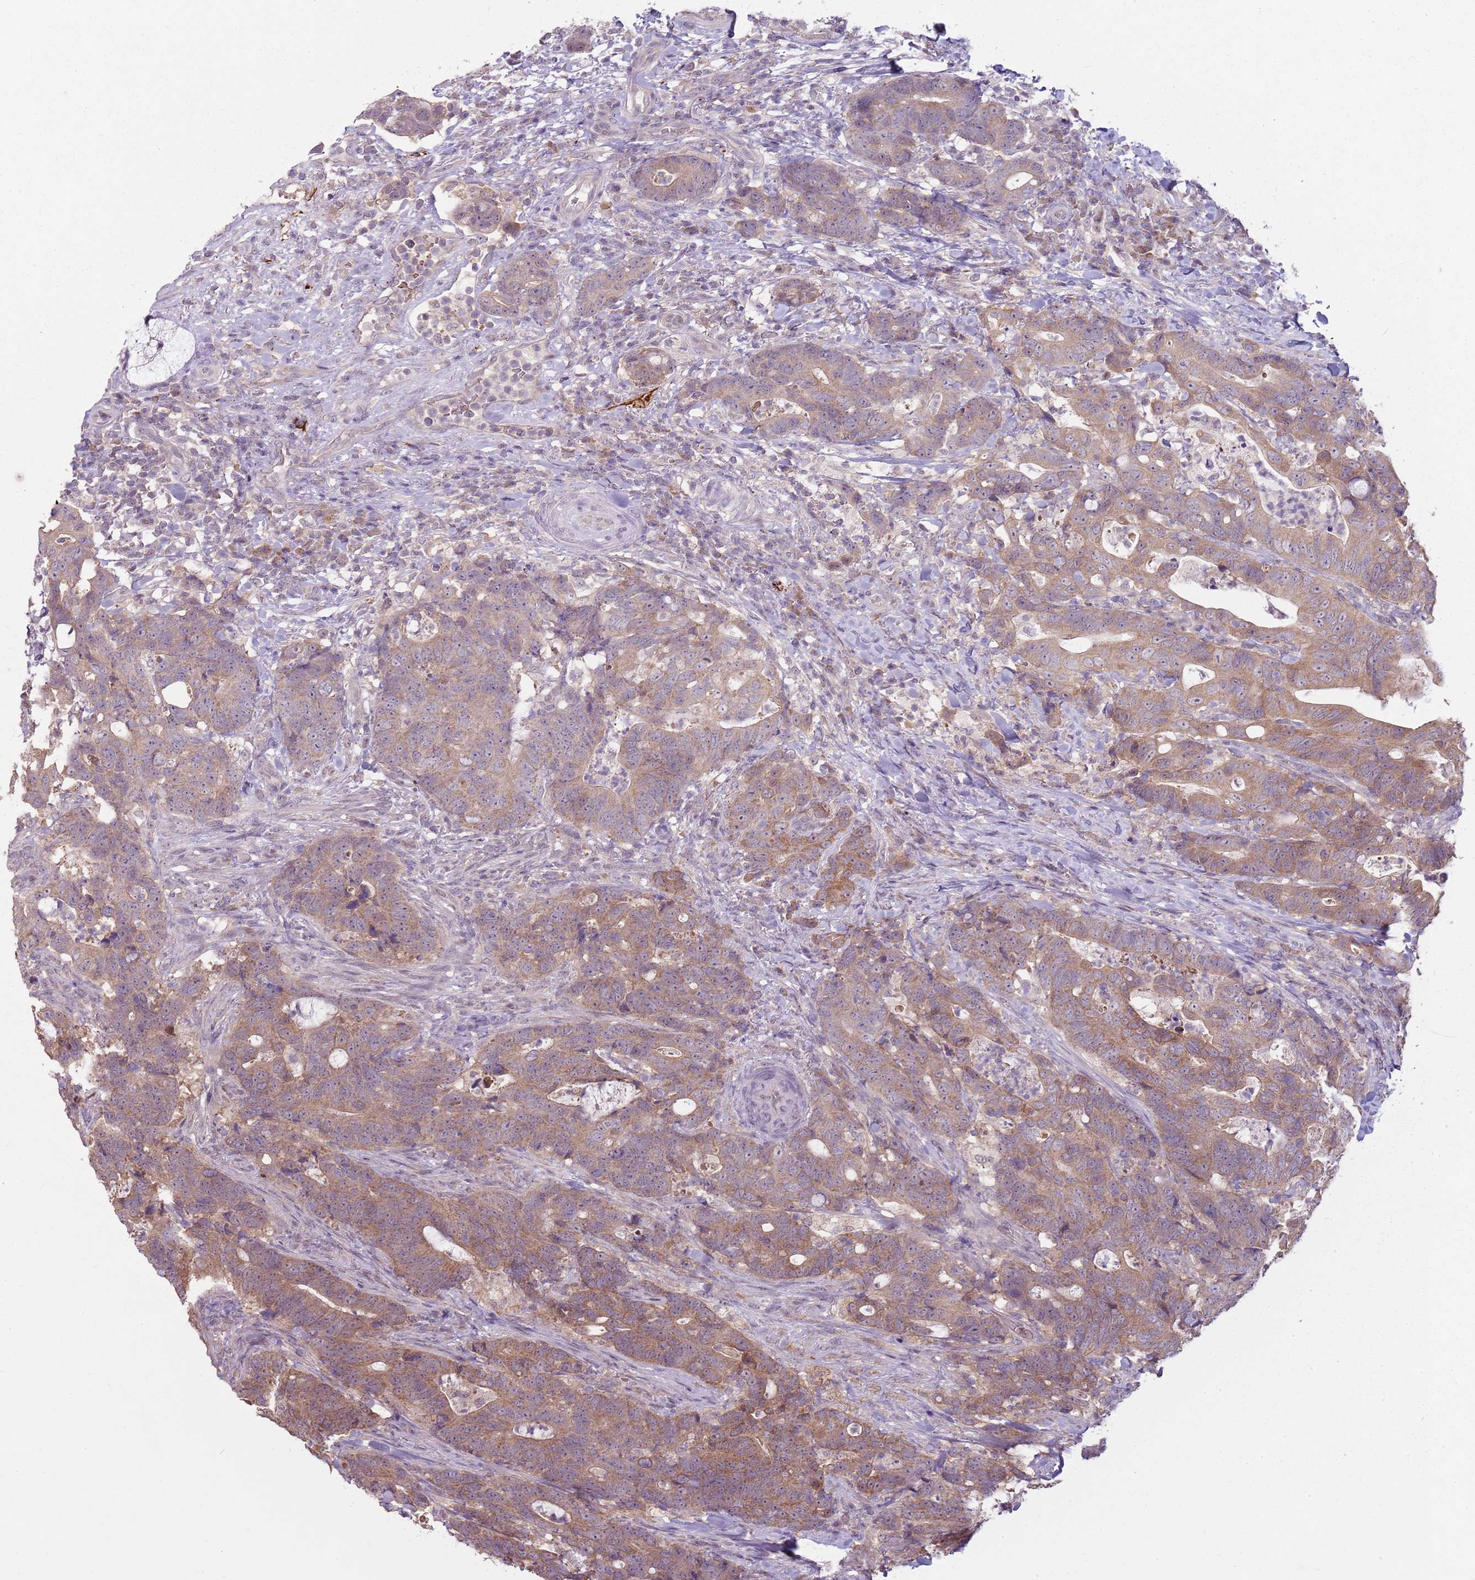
{"staining": {"intensity": "weak", "quantity": ">75%", "location": "cytoplasmic/membranous"}, "tissue": "colorectal cancer", "cell_type": "Tumor cells", "image_type": "cancer", "snomed": [{"axis": "morphology", "description": "Adenocarcinoma, NOS"}, {"axis": "topography", "description": "Colon"}], "caption": "Tumor cells exhibit low levels of weak cytoplasmic/membranous expression in about >75% of cells in human adenocarcinoma (colorectal). (DAB (3,3'-diaminobenzidine) = brown stain, brightfield microscopy at high magnification).", "gene": "TEKT4", "patient": {"sex": "female", "age": 82}}